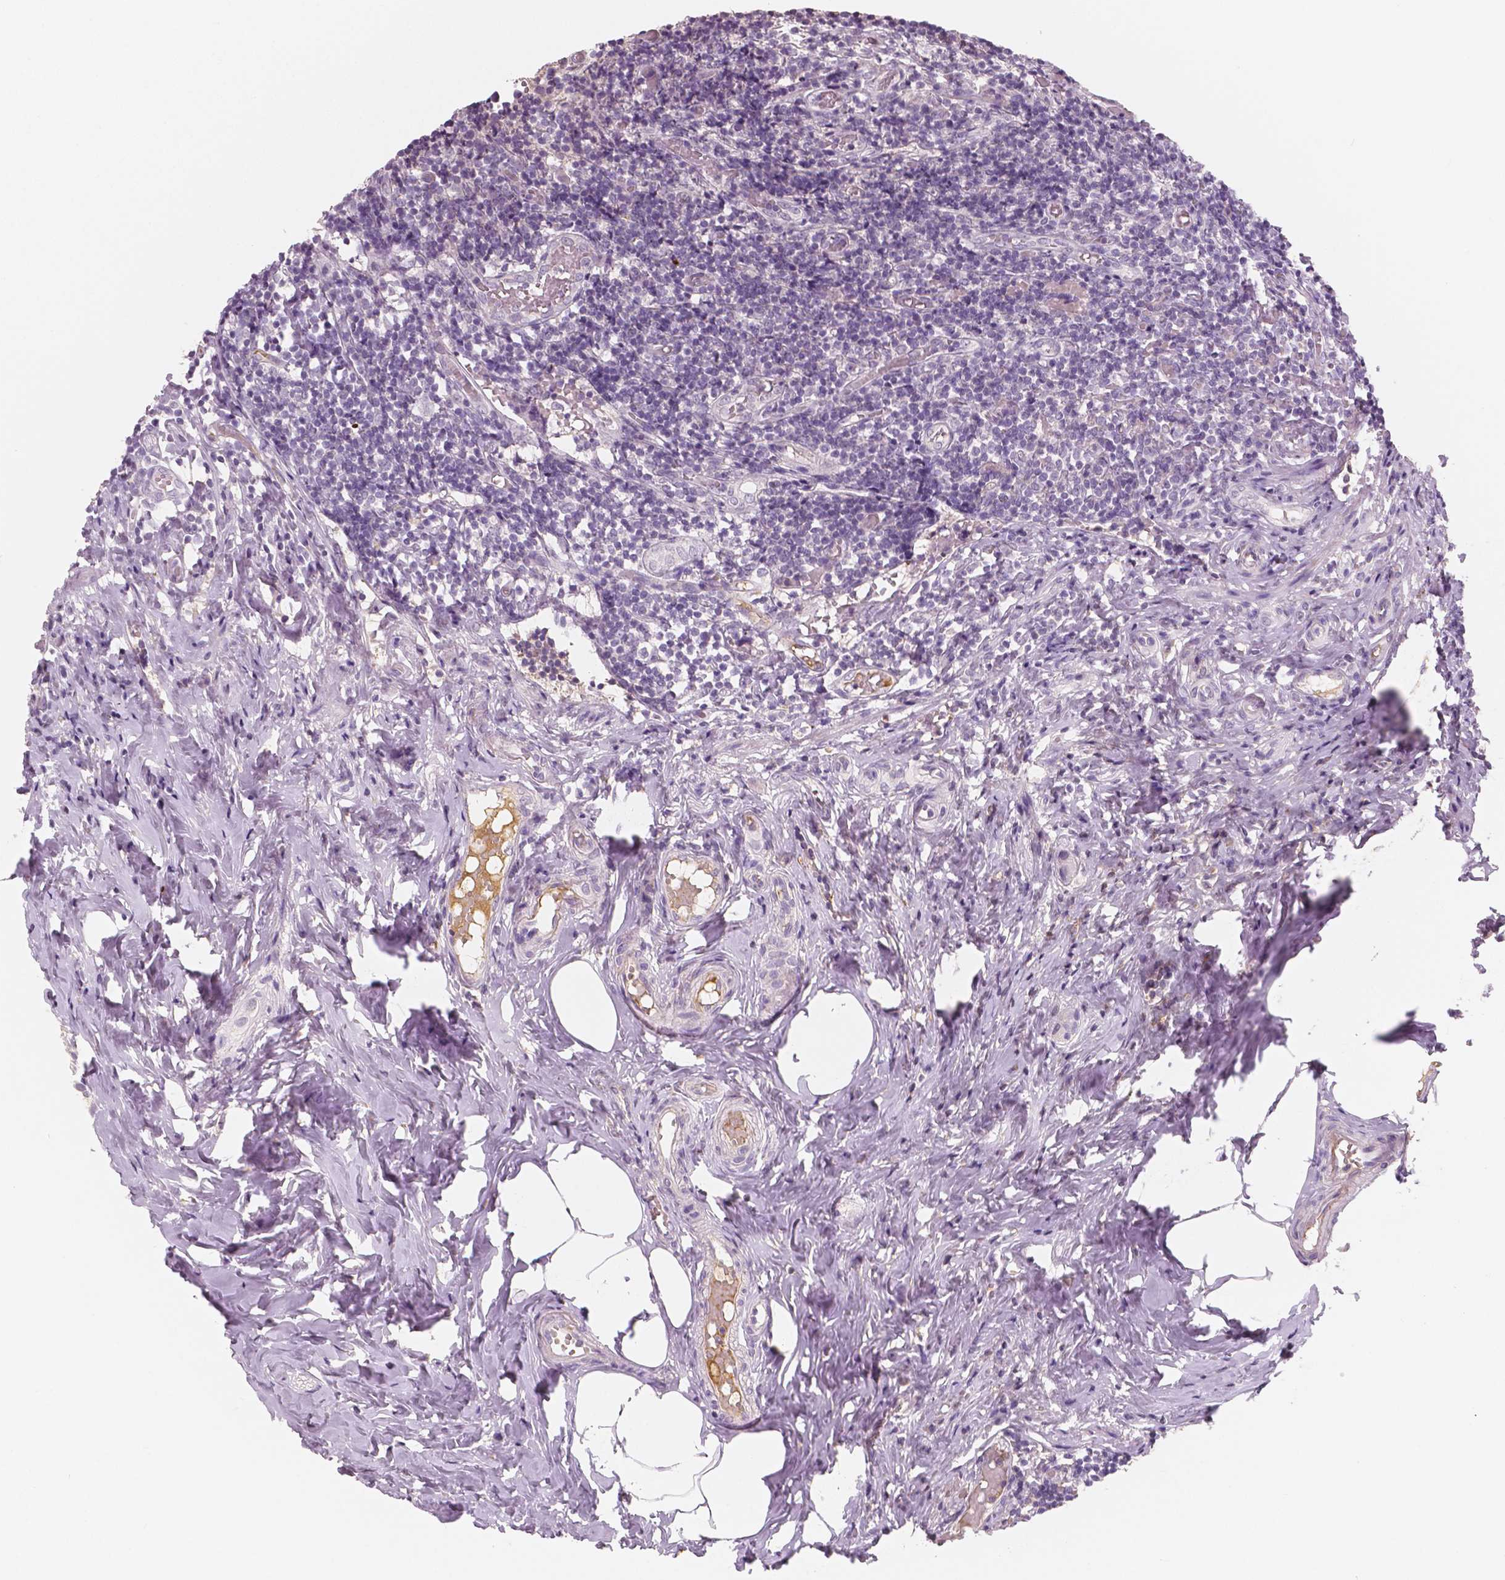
{"staining": {"intensity": "negative", "quantity": "none", "location": "none"}, "tissue": "appendix", "cell_type": "Glandular cells", "image_type": "normal", "snomed": [{"axis": "morphology", "description": "Normal tissue, NOS"}, {"axis": "topography", "description": "Appendix"}], "caption": "An immunohistochemistry micrograph of benign appendix is shown. There is no staining in glandular cells of appendix. Nuclei are stained in blue.", "gene": "APOA4", "patient": {"sex": "female", "age": 32}}